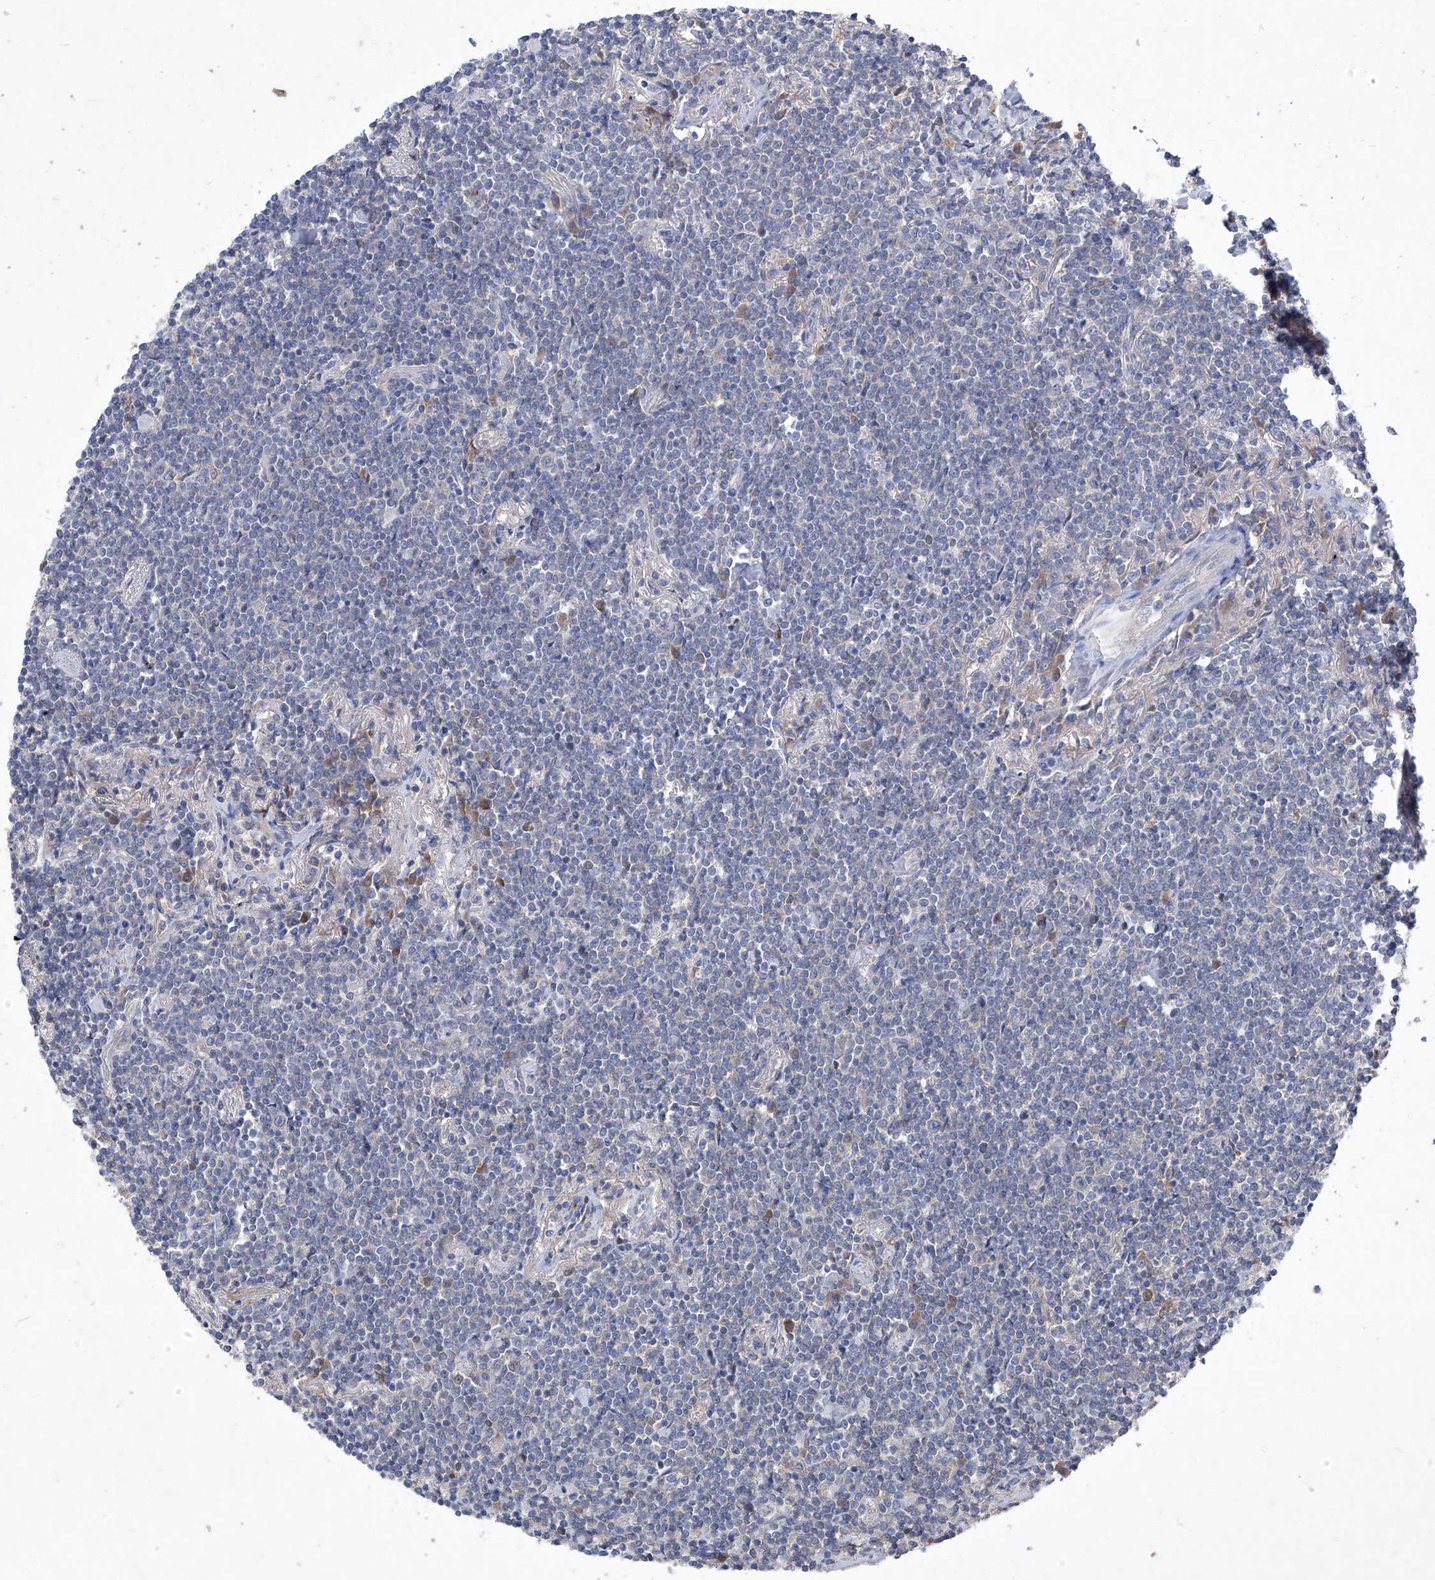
{"staining": {"intensity": "negative", "quantity": "none", "location": "none"}, "tissue": "lymphoma", "cell_type": "Tumor cells", "image_type": "cancer", "snomed": [{"axis": "morphology", "description": "Malignant lymphoma, non-Hodgkin's type, Low grade"}, {"axis": "topography", "description": "Lung"}], "caption": "DAB immunohistochemical staining of malignant lymphoma, non-Hodgkin's type (low-grade) demonstrates no significant positivity in tumor cells.", "gene": "SBK2", "patient": {"sex": "female", "age": 71}}